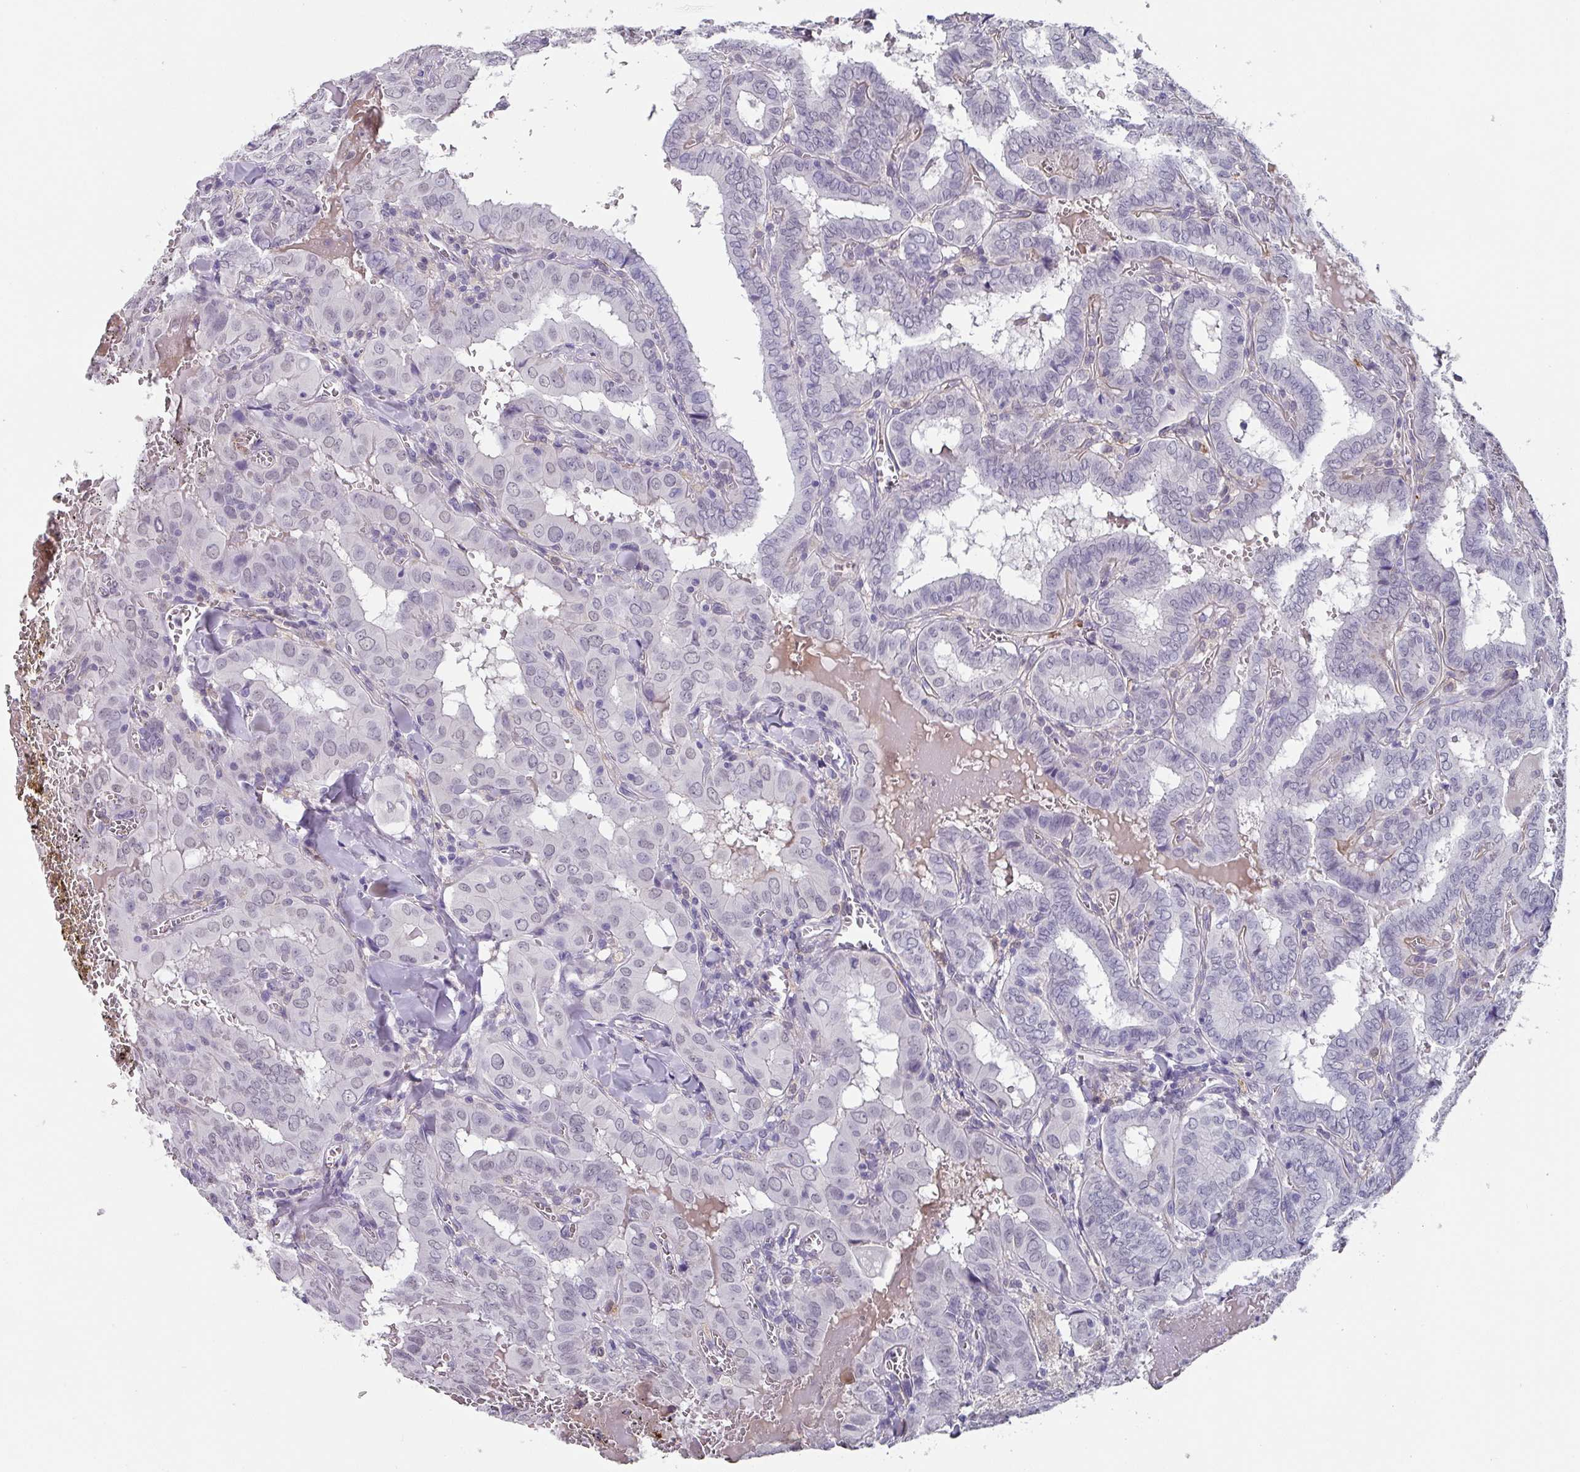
{"staining": {"intensity": "negative", "quantity": "none", "location": "none"}, "tissue": "thyroid cancer", "cell_type": "Tumor cells", "image_type": "cancer", "snomed": [{"axis": "morphology", "description": "Papillary adenocarcinoma, NOS"}, {"axis": "topography", "description": "Thyroid gland"}], "caption": "An immunohistochemistry (IHC) histopathology image of thyroid cancer is shown. There is no staining in tumor cells of thyroid cancer. (Stains: DAB immunohistochemistry with hematoxylin counter stain, Microscopy: brightfield microscopy at high magnification).", "gene": "C1QB", "patient": {"sex": "female", "age": 72}}